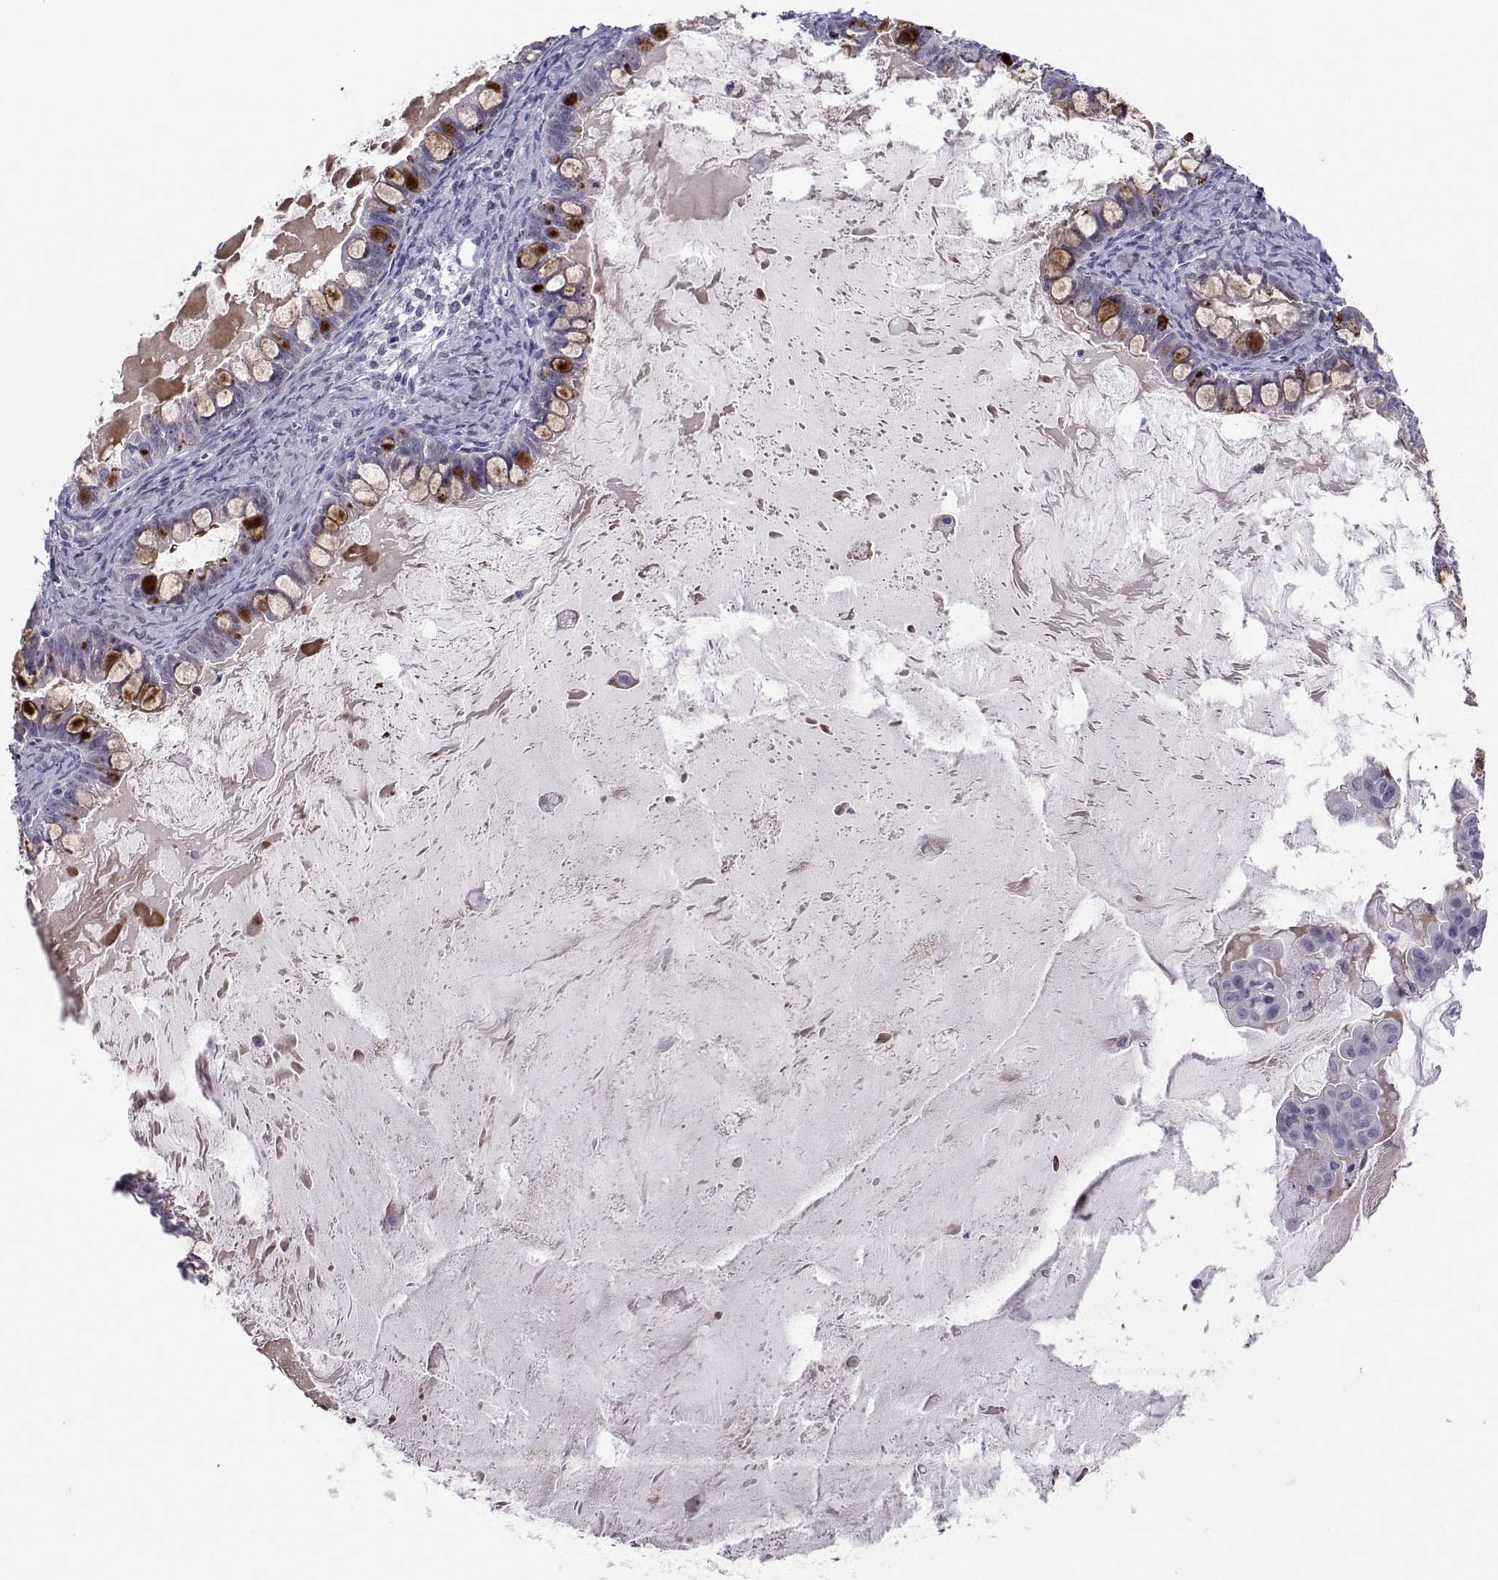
{"staining": {"intensity": "strong", "quantity": "<25%", "location": "cytoplasmic/membranous"}, "tissue": "ovarian cancer", "cell_type": "Tumor cells", "image_type": "cancer", "snomed": [{"axis": "morphology", "description": "Cystadenocarcinoma, mucinous, NOS"}, {"axis": "topography", "description": "Ovary"}], "caption": "Immunohistochemistry (IHC) micrograph of human ovarian mucinous cystadenocarcinoma stained for a protein (brown), which displays medium levels of strong cytoplasmic/membranous positivity in approximately <25% of tumor cells.", "gene": "TRPM7", "patient": {"sex": "female", "age": 63}}